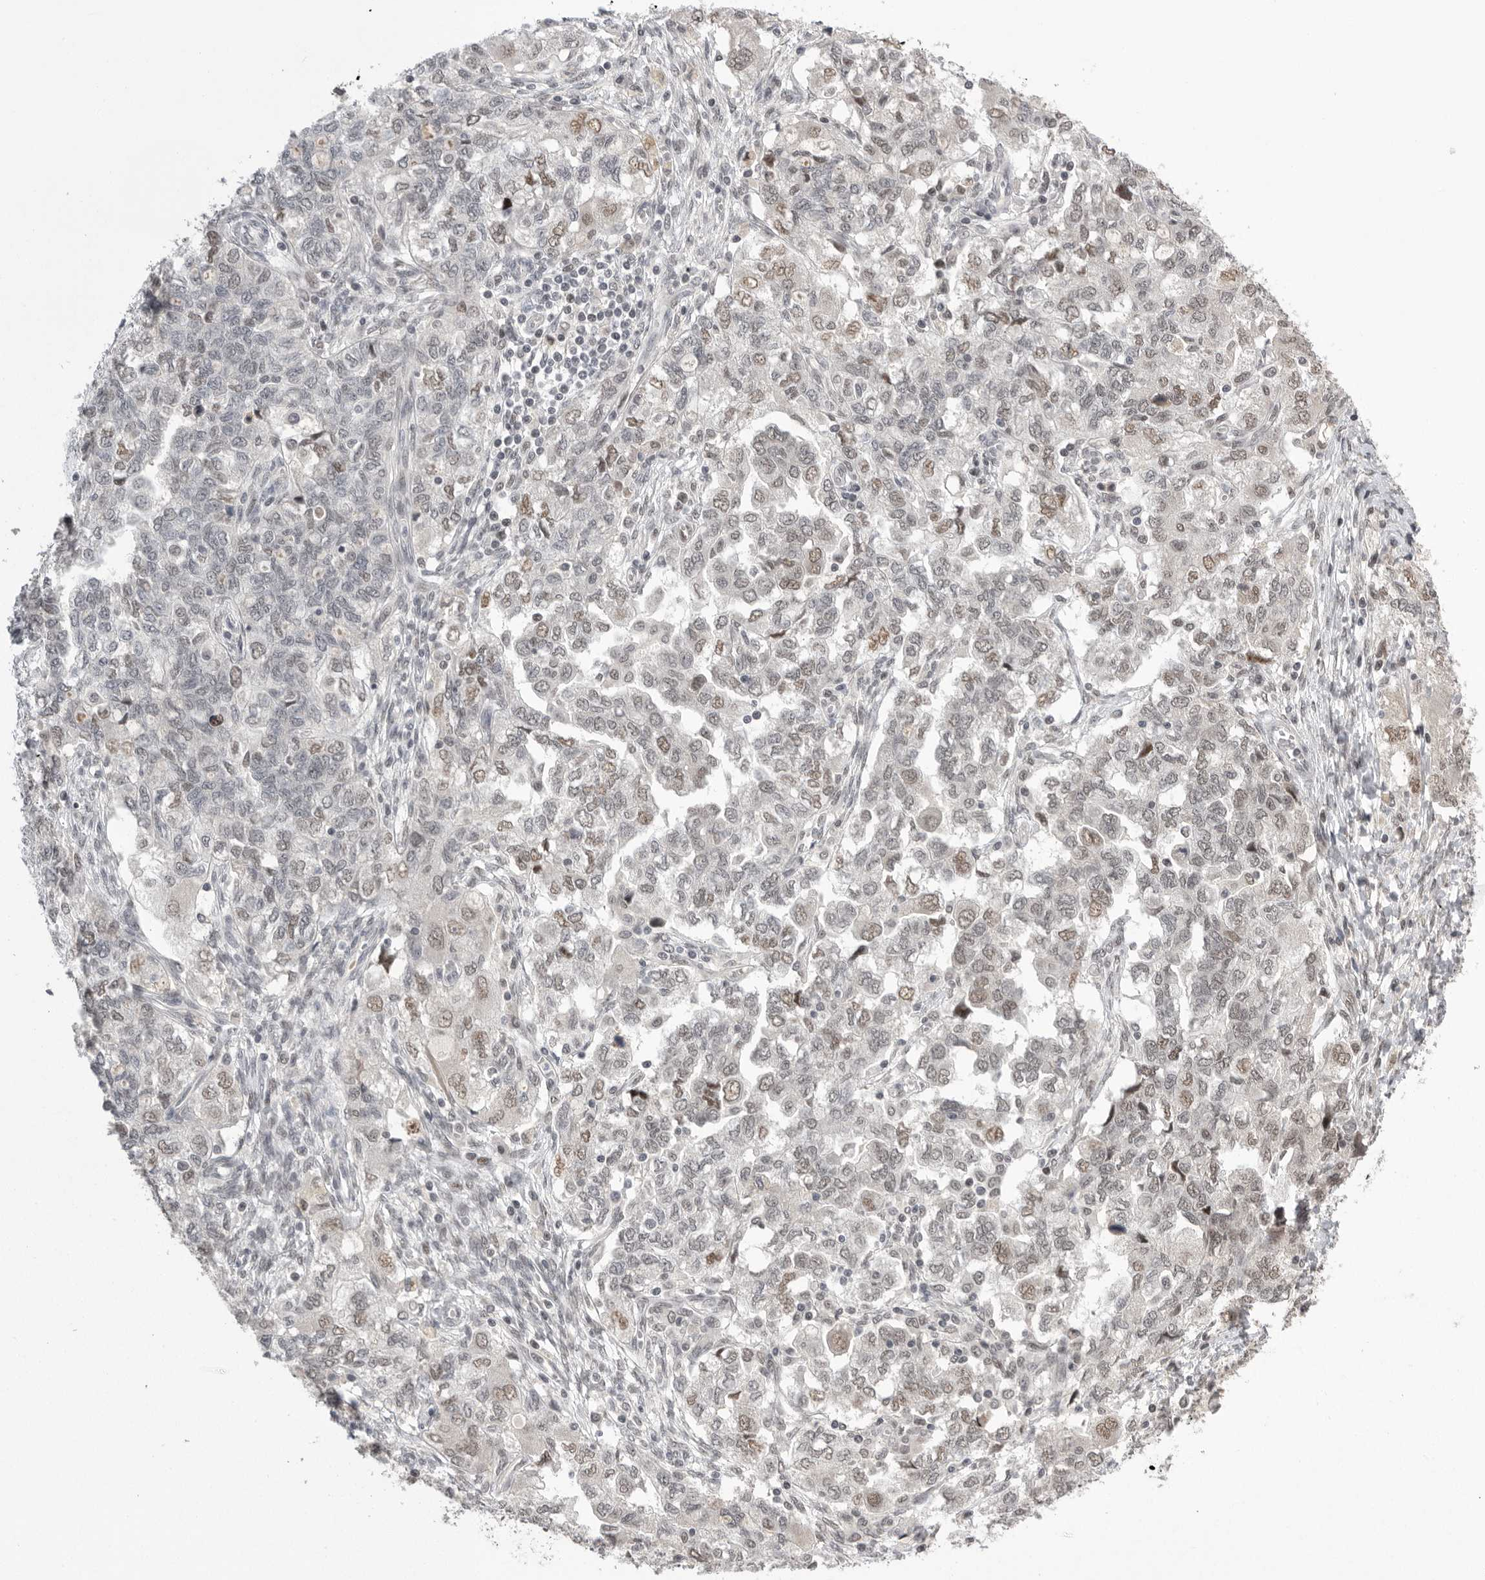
{"staining": {"intensity": "weak", "quantity": "25%-75%", "location": "nuclear"}, "tissue": "ovarian cancer", "cell_type": "Tumor cells", "image_type": "cancer", "snomed": [{"axis": "morphology", "description": "Carcinoma, NOS"}, {"axis": "morphology", "description": "Cystadenocarcinoma, serous, NOS"}, {"axis": "topography", "description": "Ovary"}], "caption": "IHC (DAB) staining of ovarian cancer displays weak nuclear protein positivity in approximately 25%-75% of tumor cells. (DAB (3,3'-diaminobenzidine) IHC, brown staining for protein, blue staining for nuclei).", "gene": "POU5F1", "patient": {"sex": "female", "age": 69}}